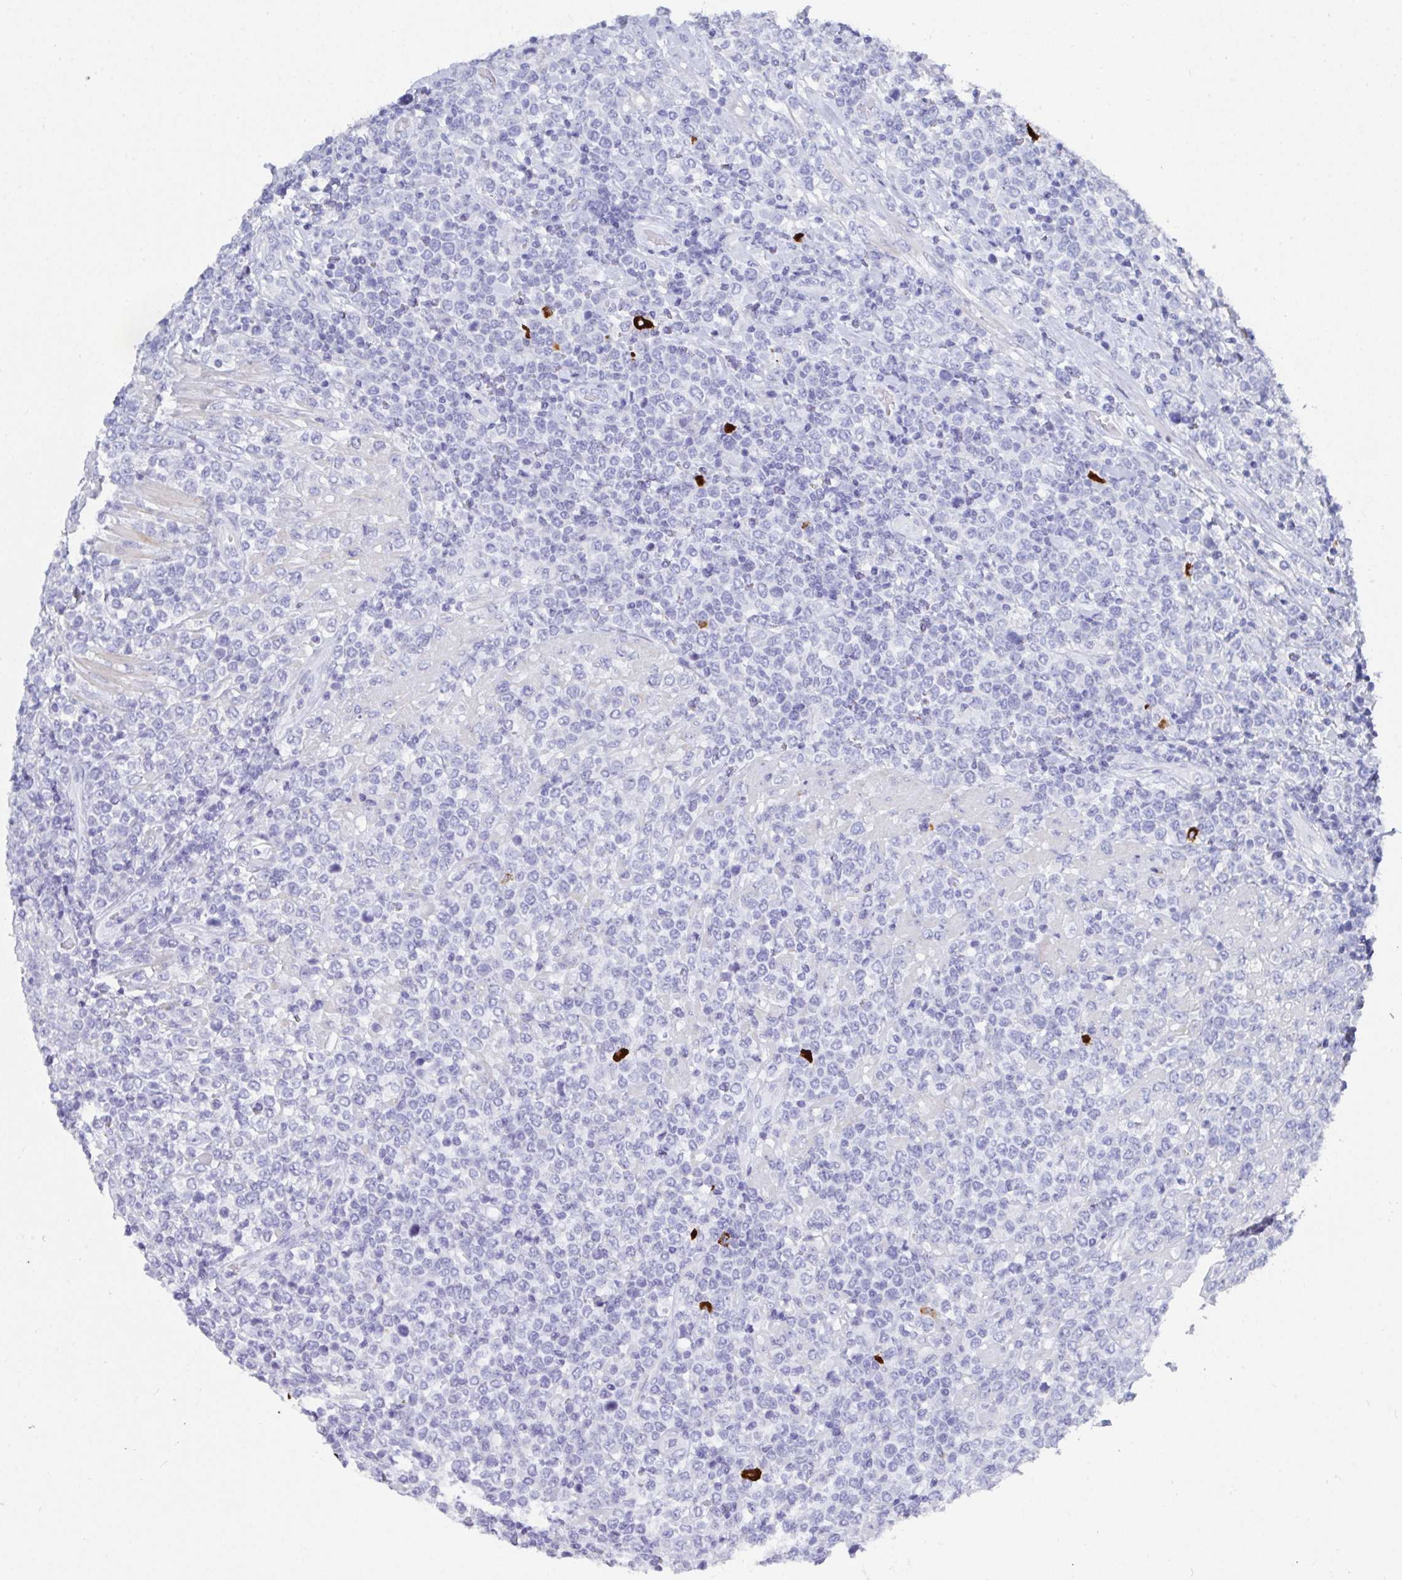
{"staining": {"intensity": "negative", "quantity": "none", "location": "none"}, "tissue": "lymphoma", "cell_type": "Tumor cells", "image_type": "cancer", "snomed": [{"axis": "morphology", "description": "Malignant lymphoma, non-Hodgkin's type, High grade"}, {"axis": "topography", "description": "Soft tissue"}], "caption": "This histopathology image is of malignant lymphoma, non-Hodgkin's type (high-grade) stained with immunohistochemistry (IHC) to label a protein in brown with the nuclei are counter-stained blue. There is no staining in tumor cells.", "gene": "GRIA1", "patient": {"sex": "female", "age": 56}}